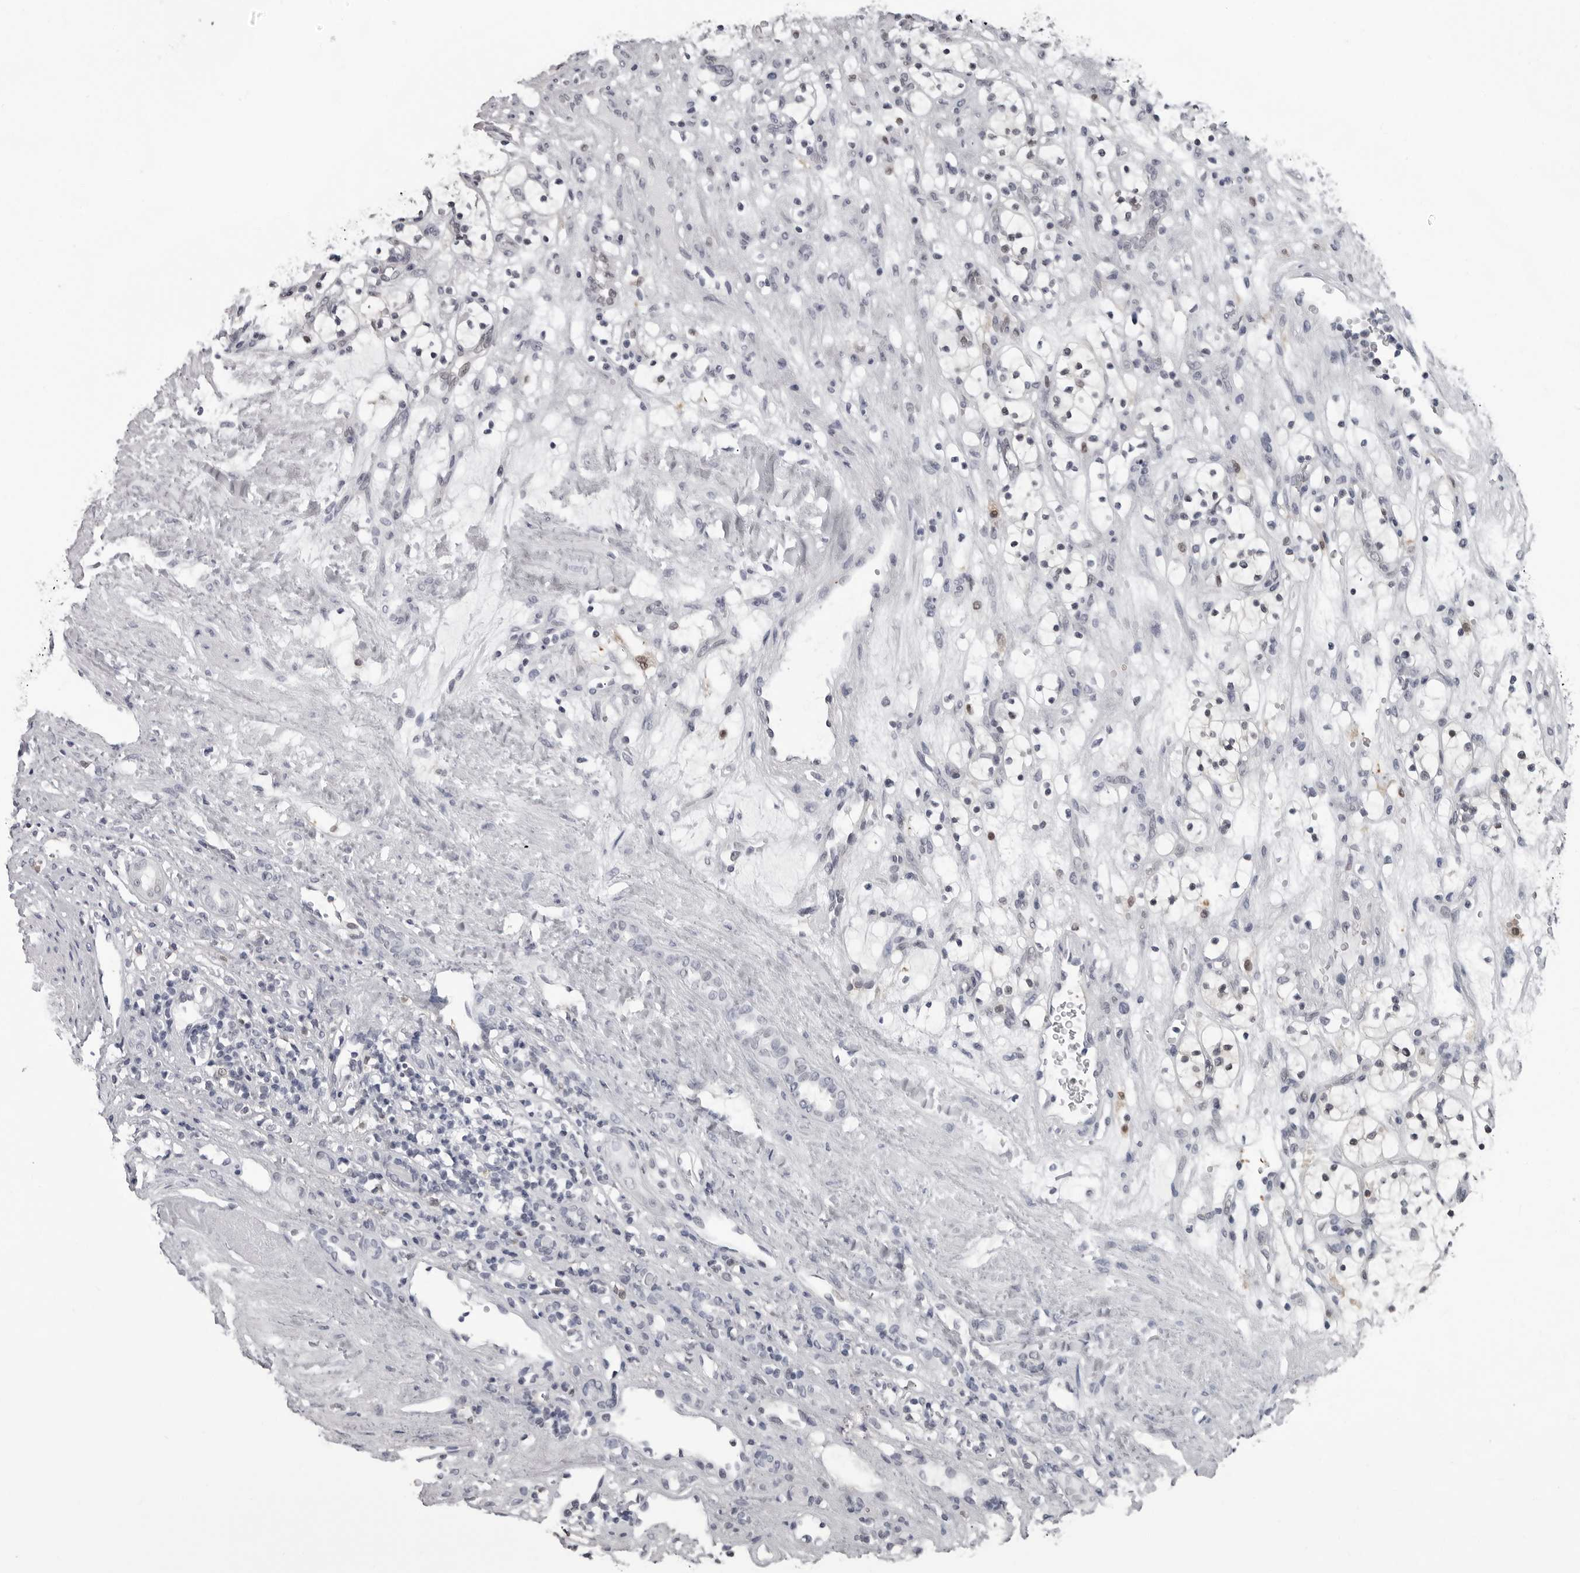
{"staining": {"intensity": "negative", "quantity": "none", "location": "none"}, "tissue": "renal cancer", "cell_type": "Tumor cells", "image_type": "cancer", "snomed": [{"axis": "morphology", "description": "Adenocarcinoma, NOS"}, {"axis": "topography", "description": "Kidney"}], "caption": "This is an immunohistochemistry (IHC) histopathology image of human renal cancer (adenocarcinoma). There is no positivity in tumor cells.", "gene": "LZIC", "patient": {"sex": "female", "age": 57}}